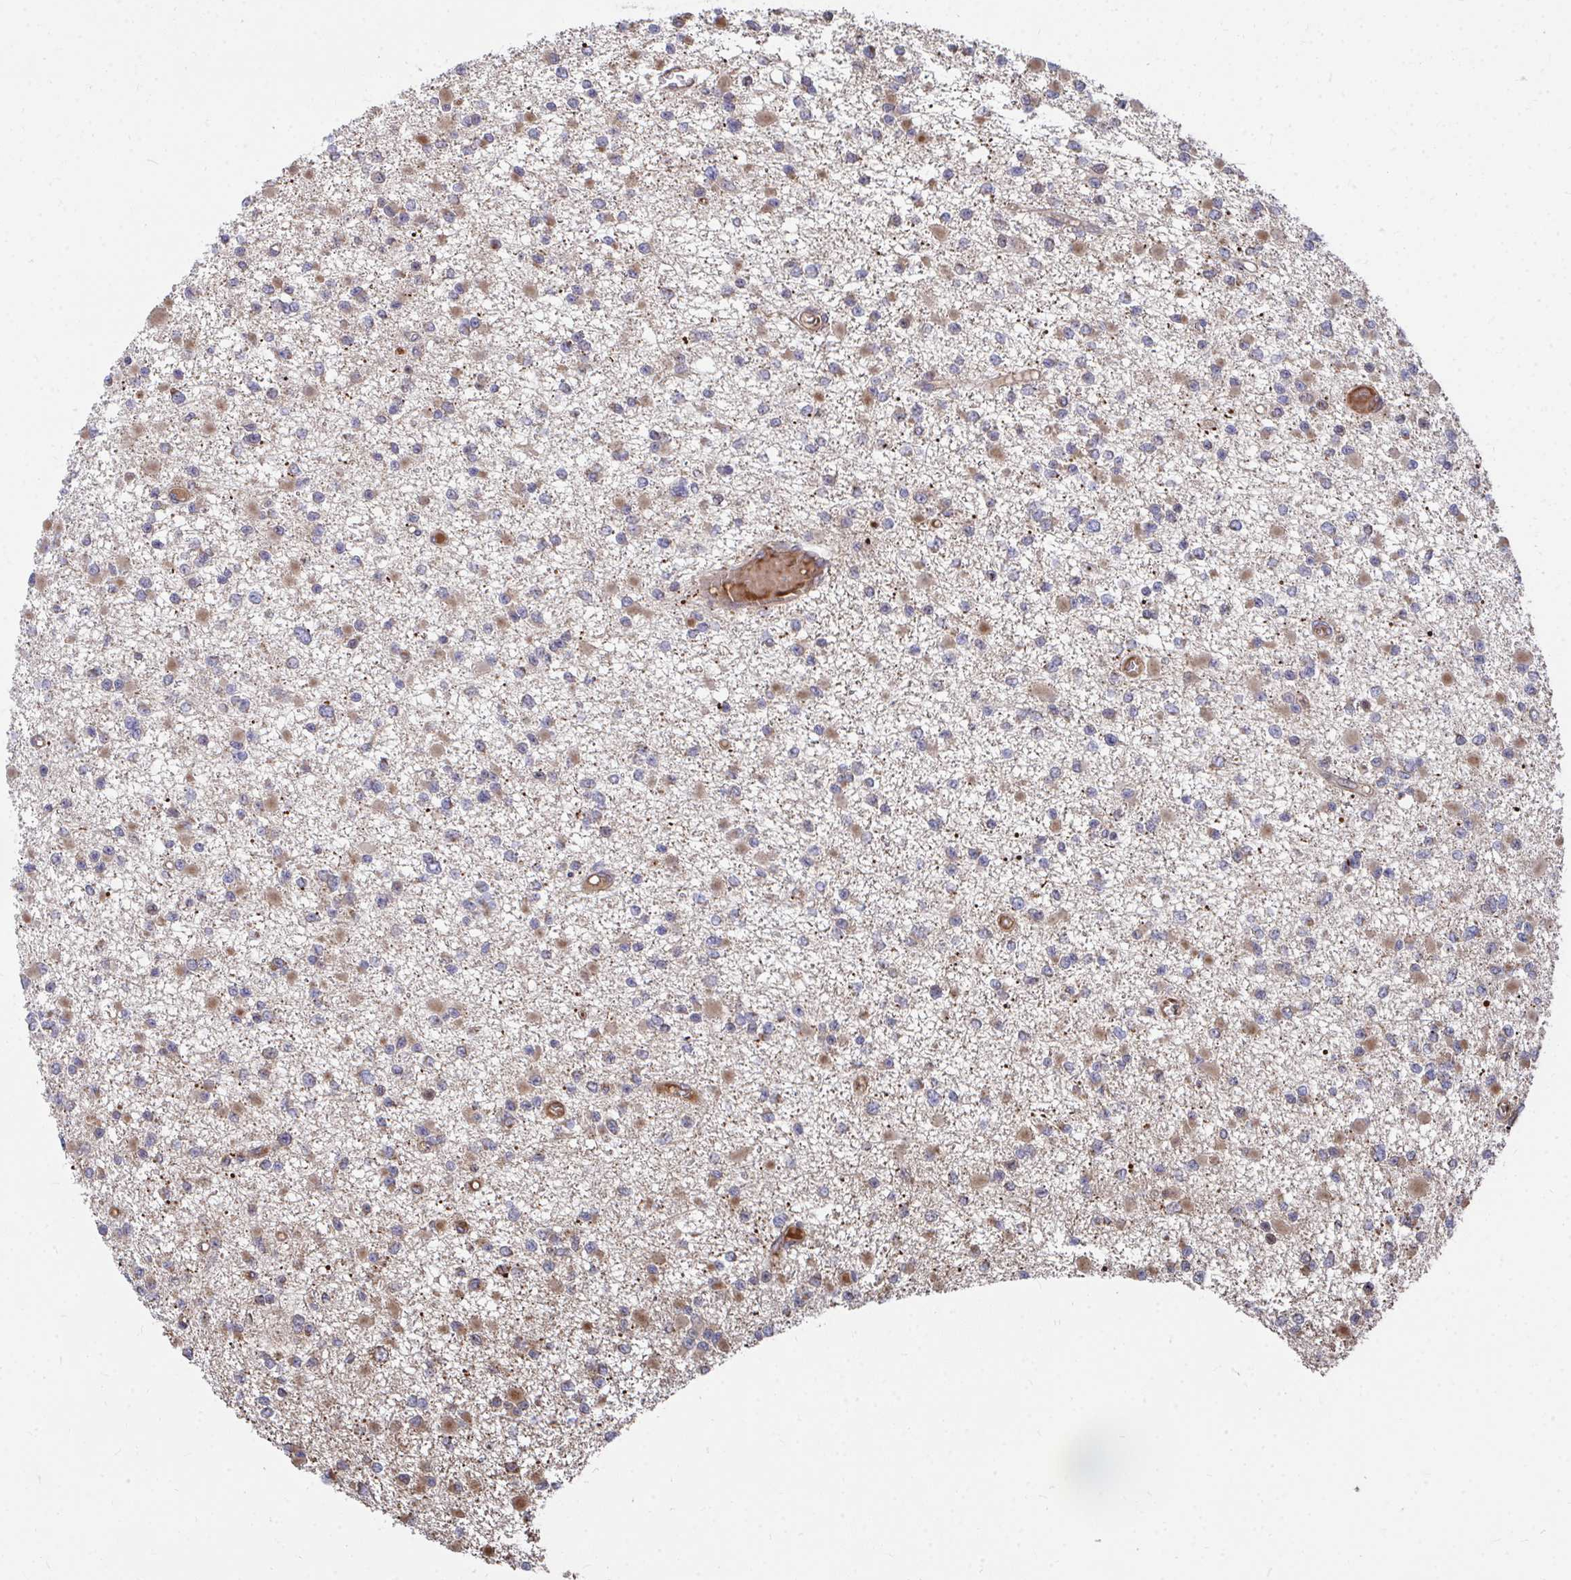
{"staining": {"intensity": "moderate", "quantity": ">75%", "location": "cytoplasmic/membranous"}, "tissue": "glioma", "cell_type": "Tumor cells", "image_type": "cancer", "snomed": [{"axis": "morphology", "description": "Glioma, malignant, Low grade"}, {"axis": "topography", "description": "Brain"}], "caption": "Protein analysis of malignant glioma (low-grade) tissue shows moderate cytoplasmic/membranous staining in about >75% of tumor cells.", "gene": "FAM89A", "patient": {"sex": "female", "age": 22}}